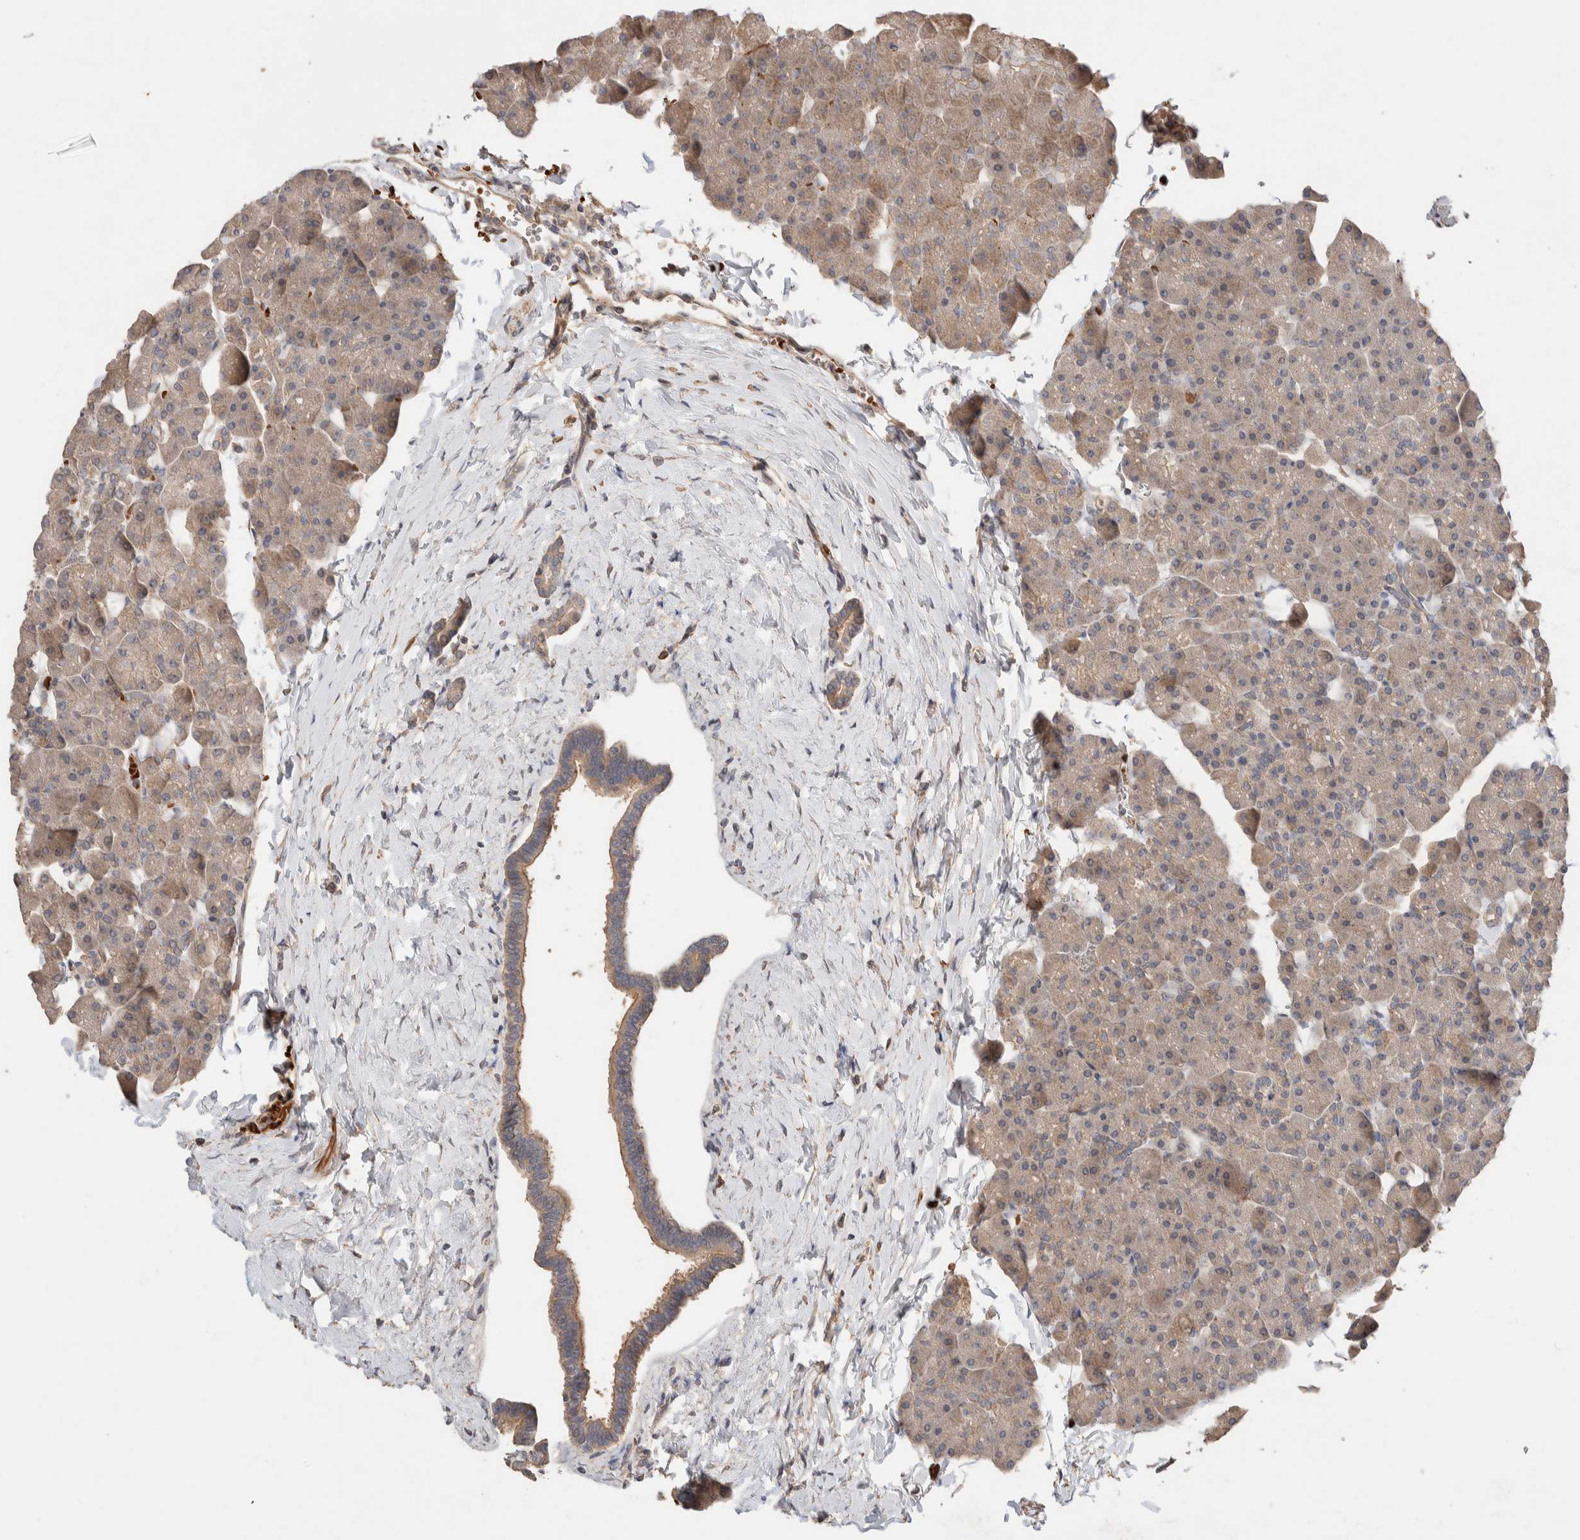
{"staining": {"intensity": "weak", "quantity": ">75%", "location": "cytoplasmic/membranous"}, "tissue": "pancreas", "cell_type": "Exocrine glandular cells", "image_type": "normal", "snomed": [{"axis": "morphology", "description": "Normal tissue, NOS"}, {"axis": "topography", "description": "Pancreas"}], "caption": "Benign pancreas displays weak cytoplasmic/membranous positivity in about >75% of exocrine glandular cells.", "gene": "WDR91", "patient": {"sex": "male", "age": 35}}